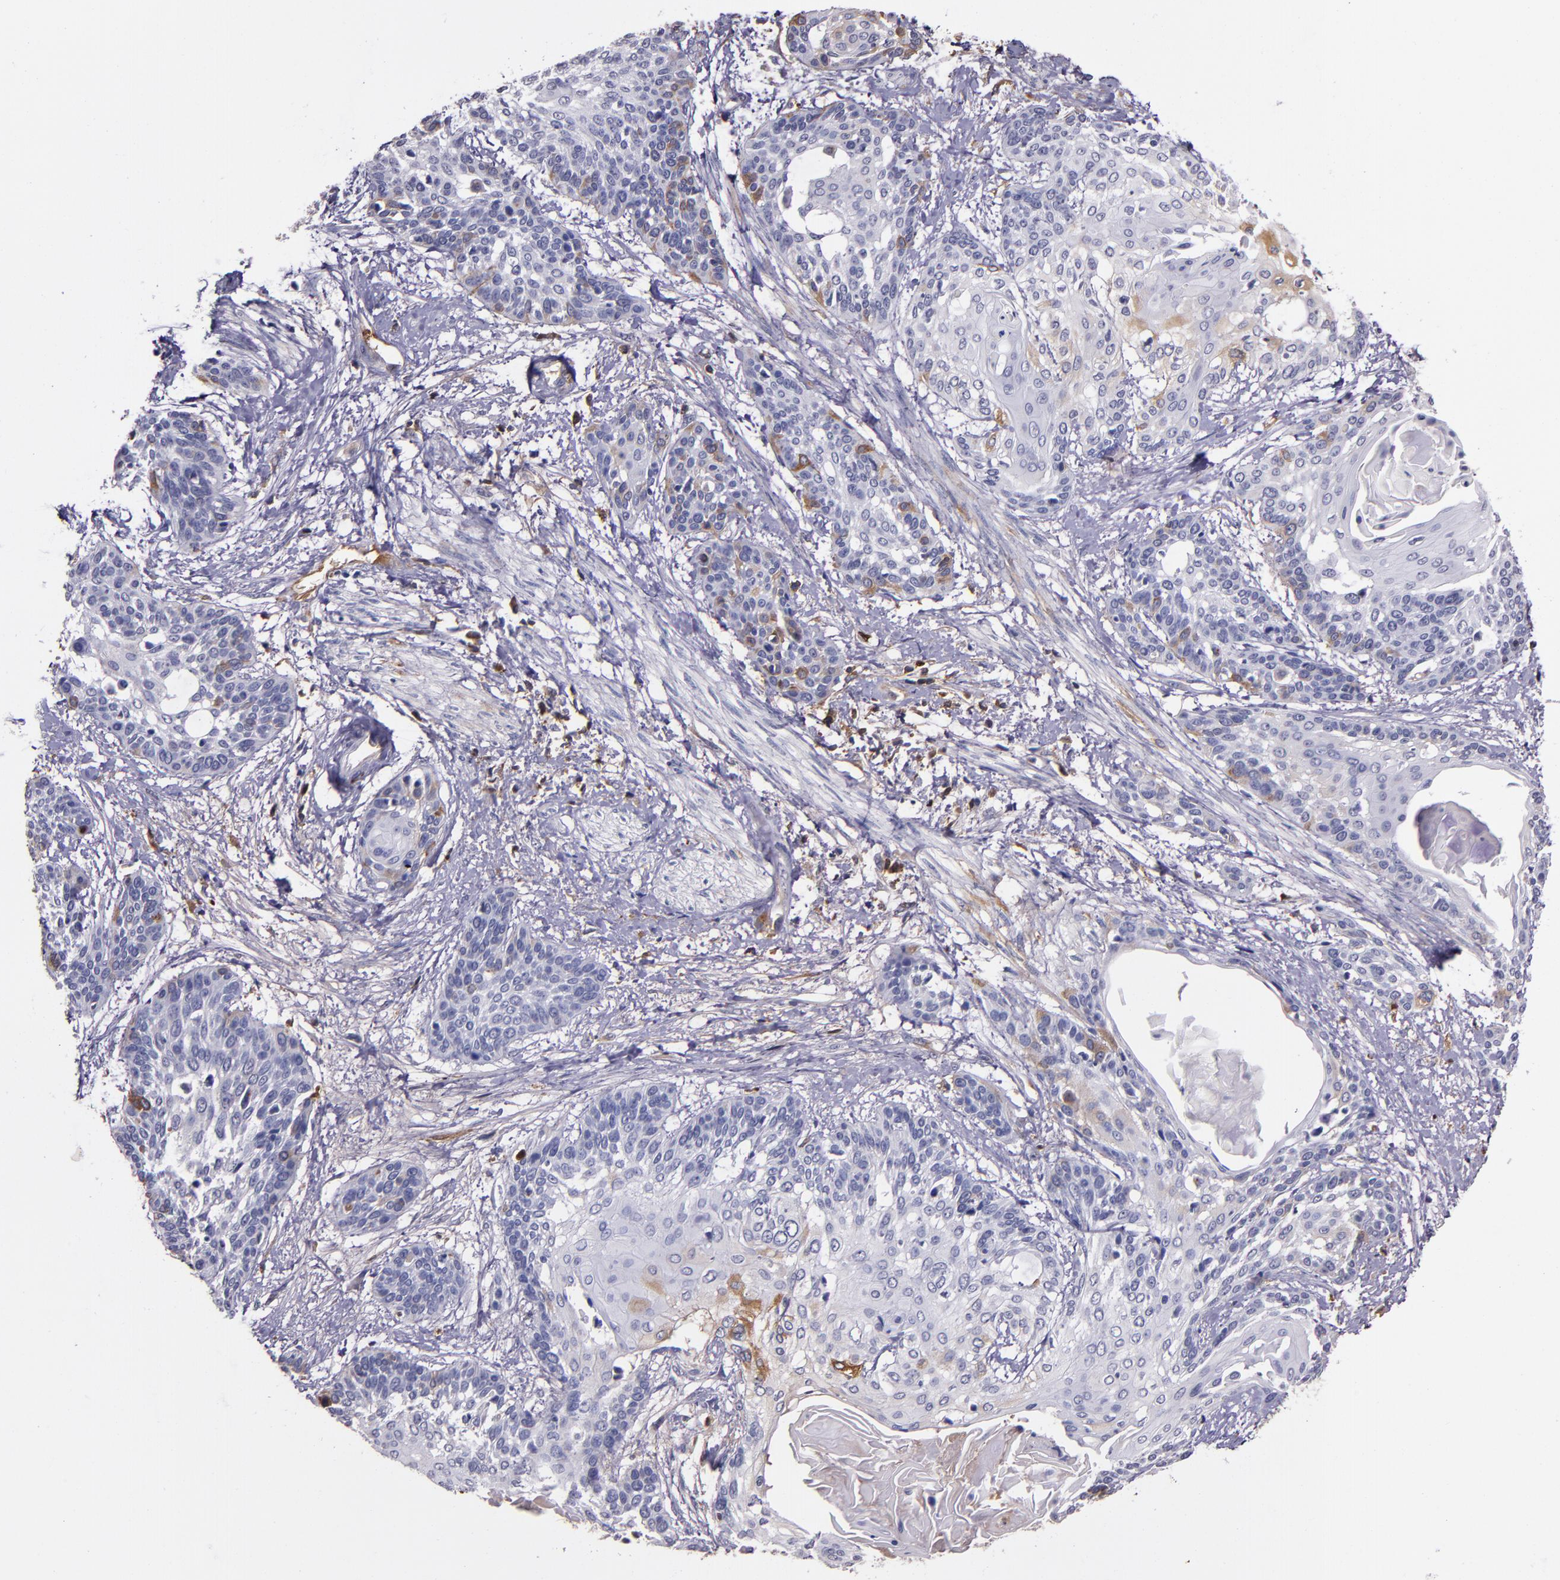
{"staining": {"intensity": "negative", "quantity": "none", "location": "none"}, "tissue": "cervical cancer", "cell_type": "Tumor cells", "image_type": "cancer", "snomed": [{"axis": "morphology", "description": "Squamous cell carcinoma, NOS"}, {"axis": "topography", "description": "Cervix"}], "caption": "An IHC micrograph of cervical cancer is shown. There is no staining in tumor cells of cervical cancer. Nuclei are stained in blue.", "gene": "A2M", "patient": {"sex": "female", "age": 57}}